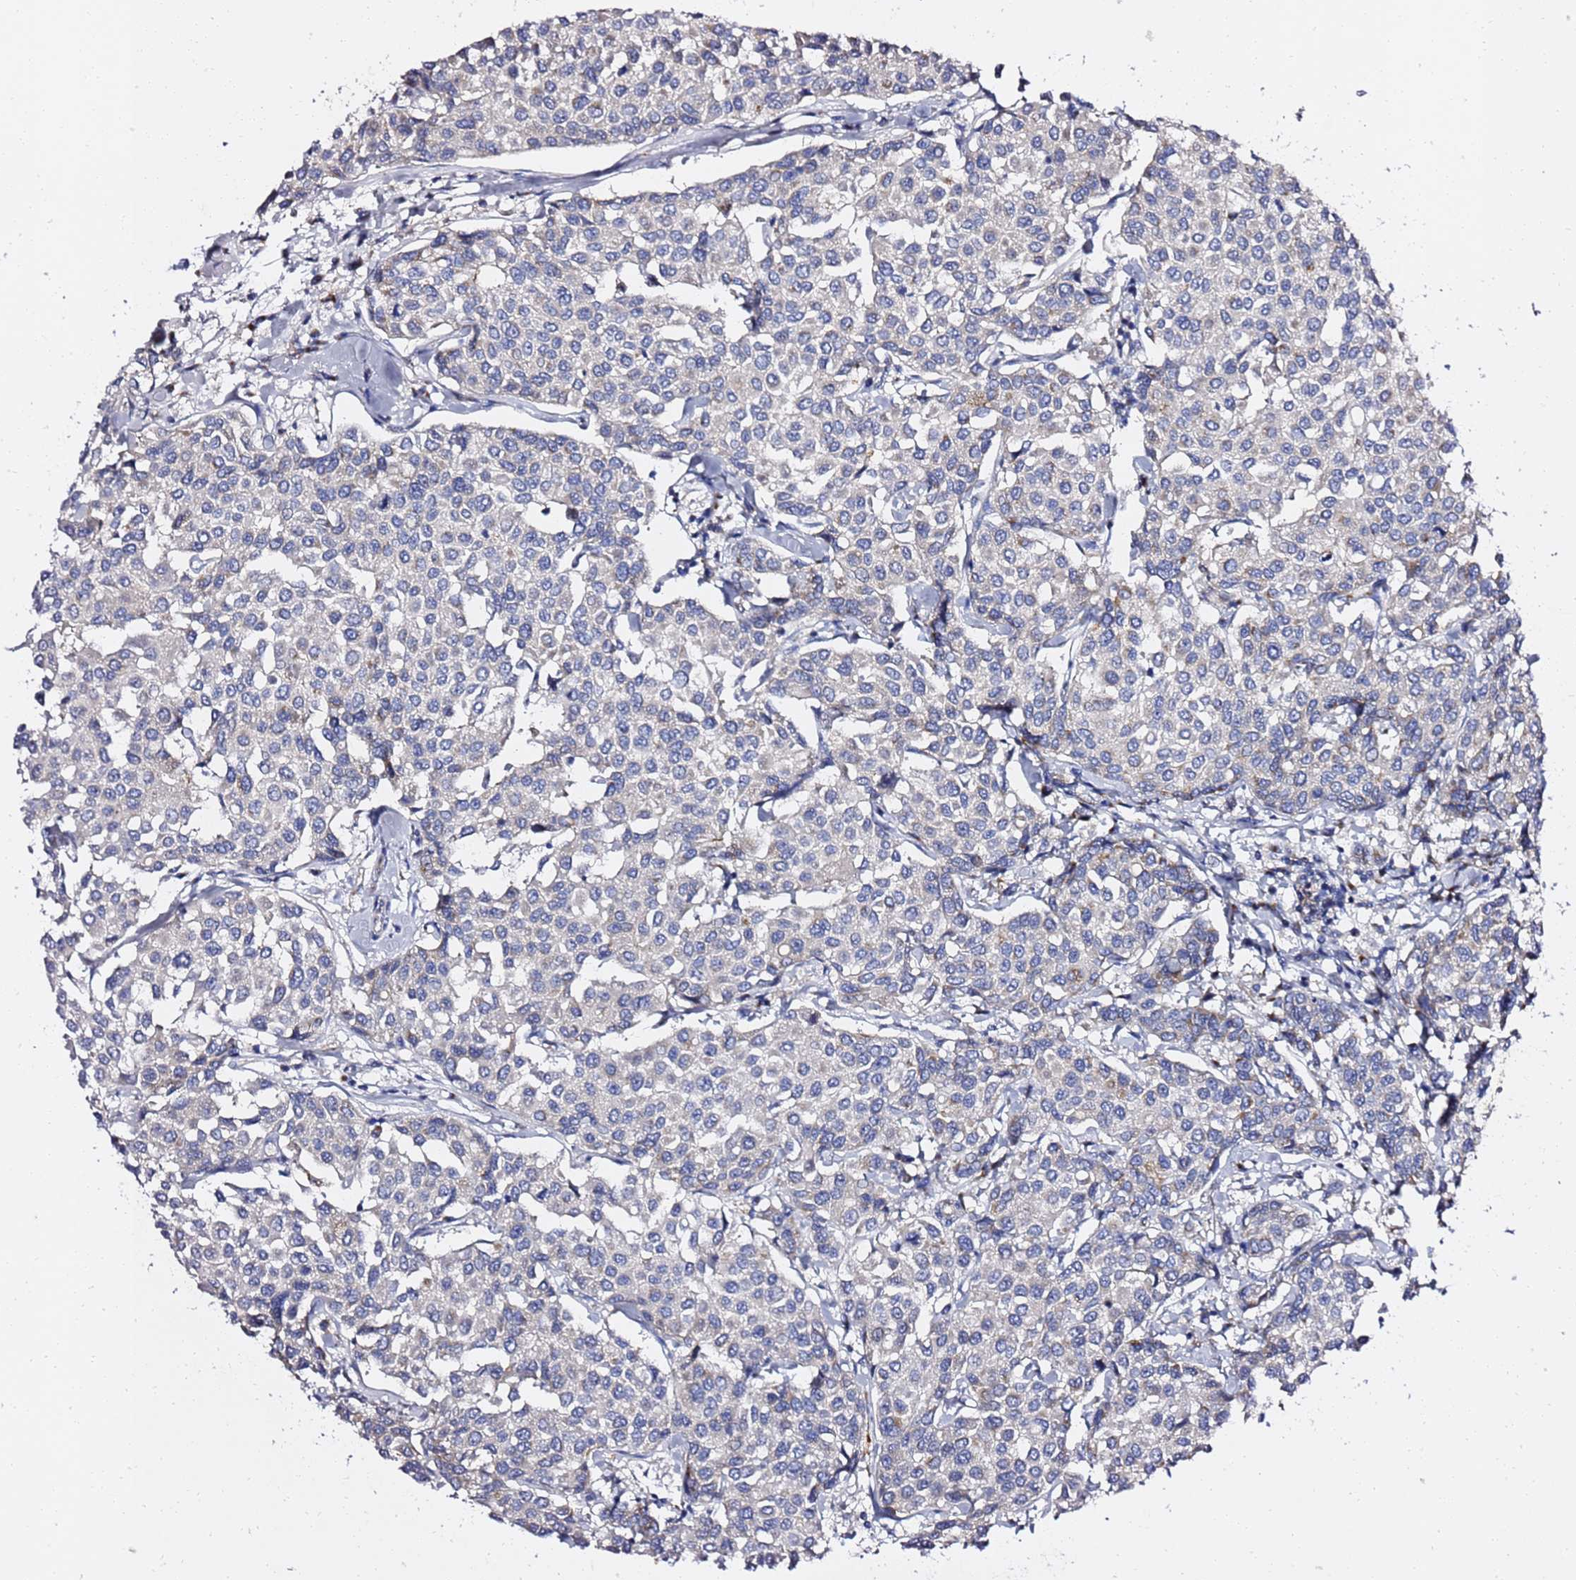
{"staining": {"intensity": "weak", "quantity": "<25%", "location": "cytoplasmic/membranous"}, "tissue": "breast cancer", "cell_type": "Tumor cells", "image_type": "cancer", "snomed": [{"axis": "morphology", "description": "Duct carcinoma"}, {"axis": "topography", "description": "Breast"}], "caption": "Immunohistochemical staining of breast invasive ductal carcinoma reveals no significant staining in tumor cells.", "gene": "ANAPC1", "patient": {"sex": "female", "age": 55}}